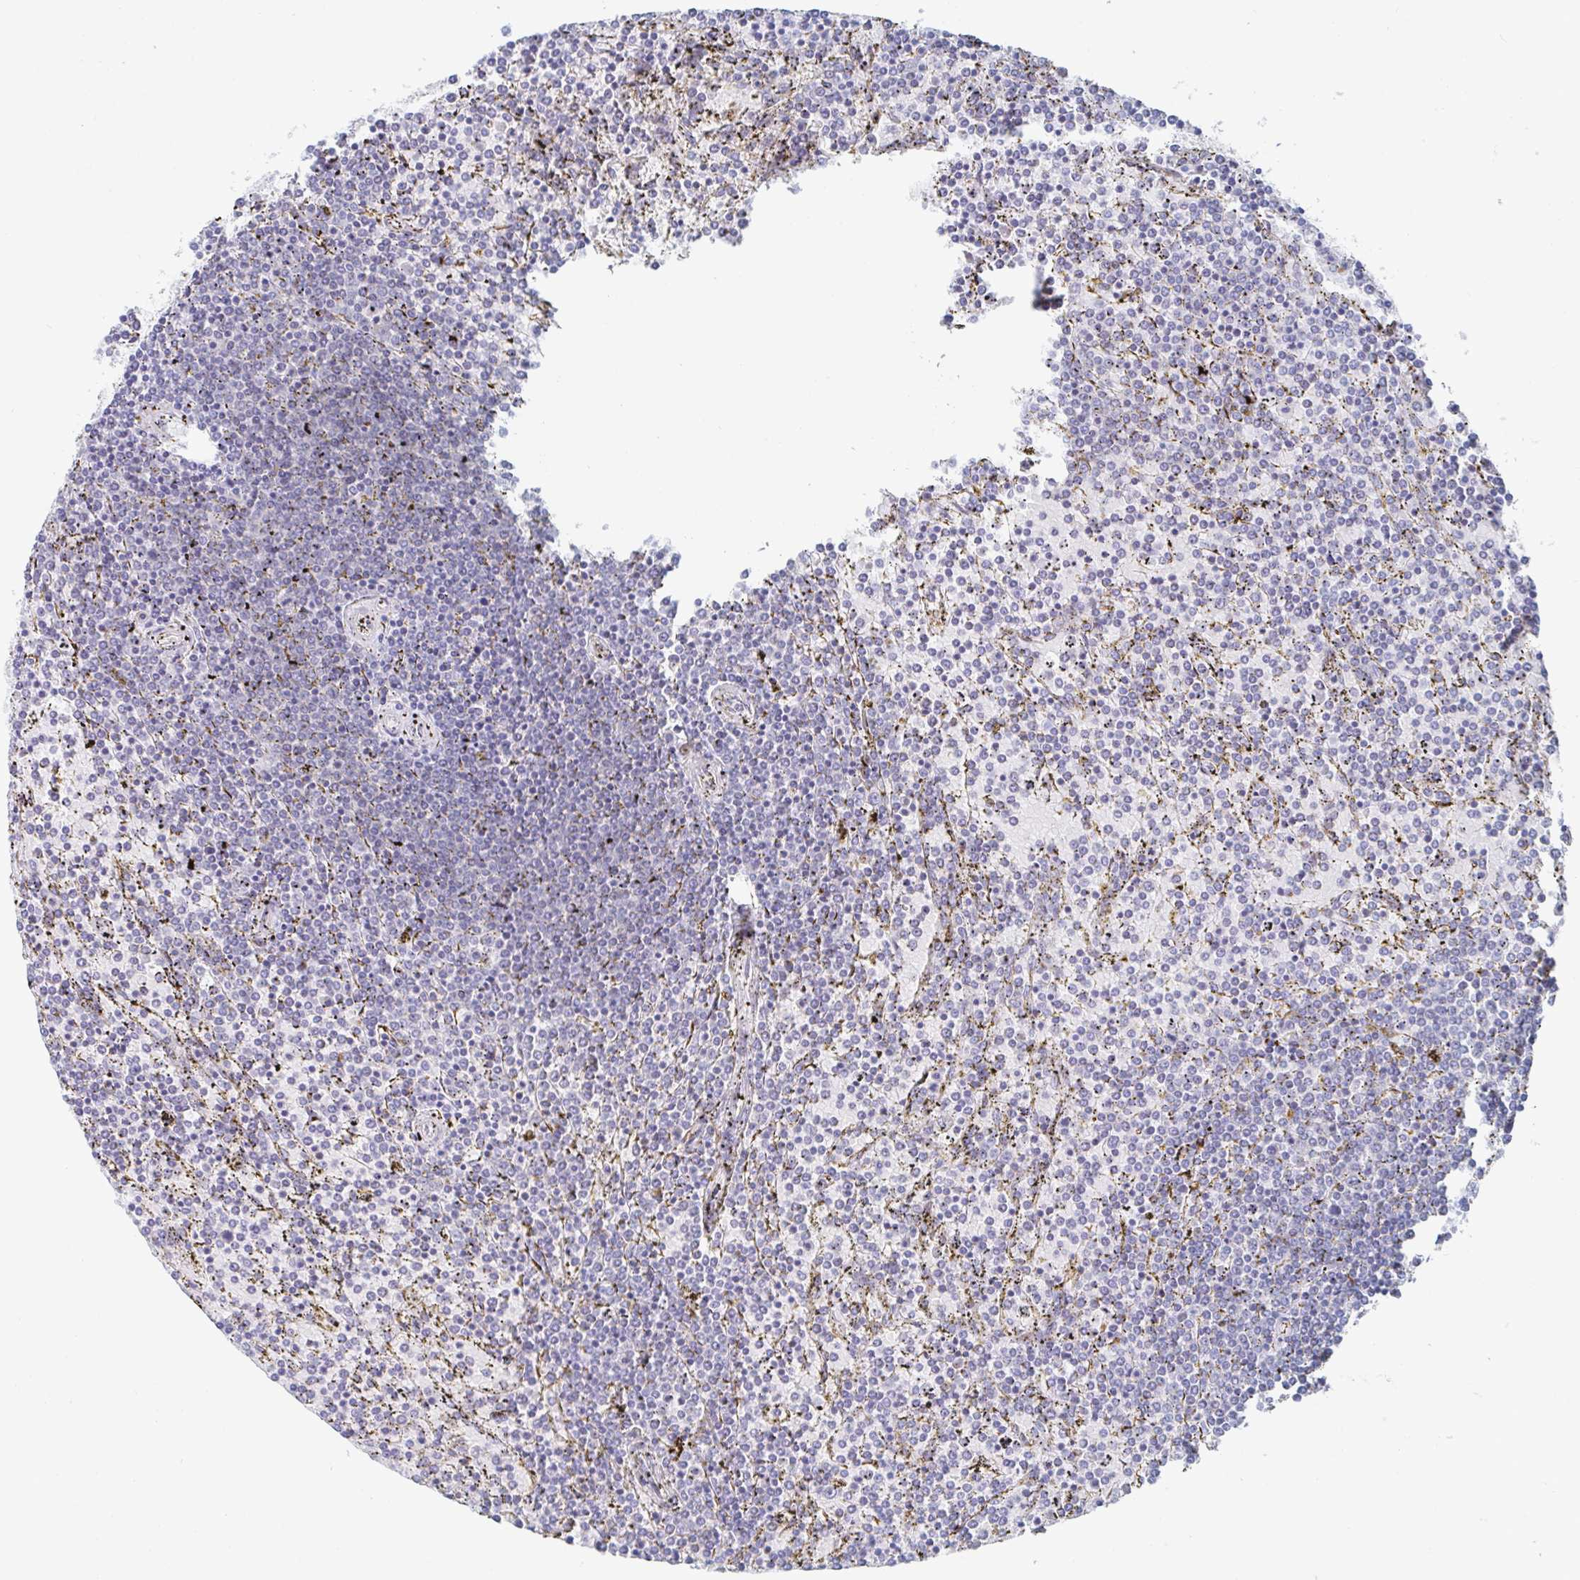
{"staining": {"intensity": "negative", "quantity": "none", "location": "none"}, "tissue": "lymphoma", "cell_type": "Tumor cells", "image_type": "cancer", "snomed": [{"axis": "morphology", "description": "Malignant lymphoma, non-Hodgkin's type, Low grade"}, {"axis": "topography", "description": "Spleen"}], "caption": "Immunohistochemistry photomicrograph of neoplastic tissue: lymphoma stained with DAB displays no significant protein expression in tumor cells.", "gene": "ZNF430", "patient": {"sex": "female", "age": 77}}